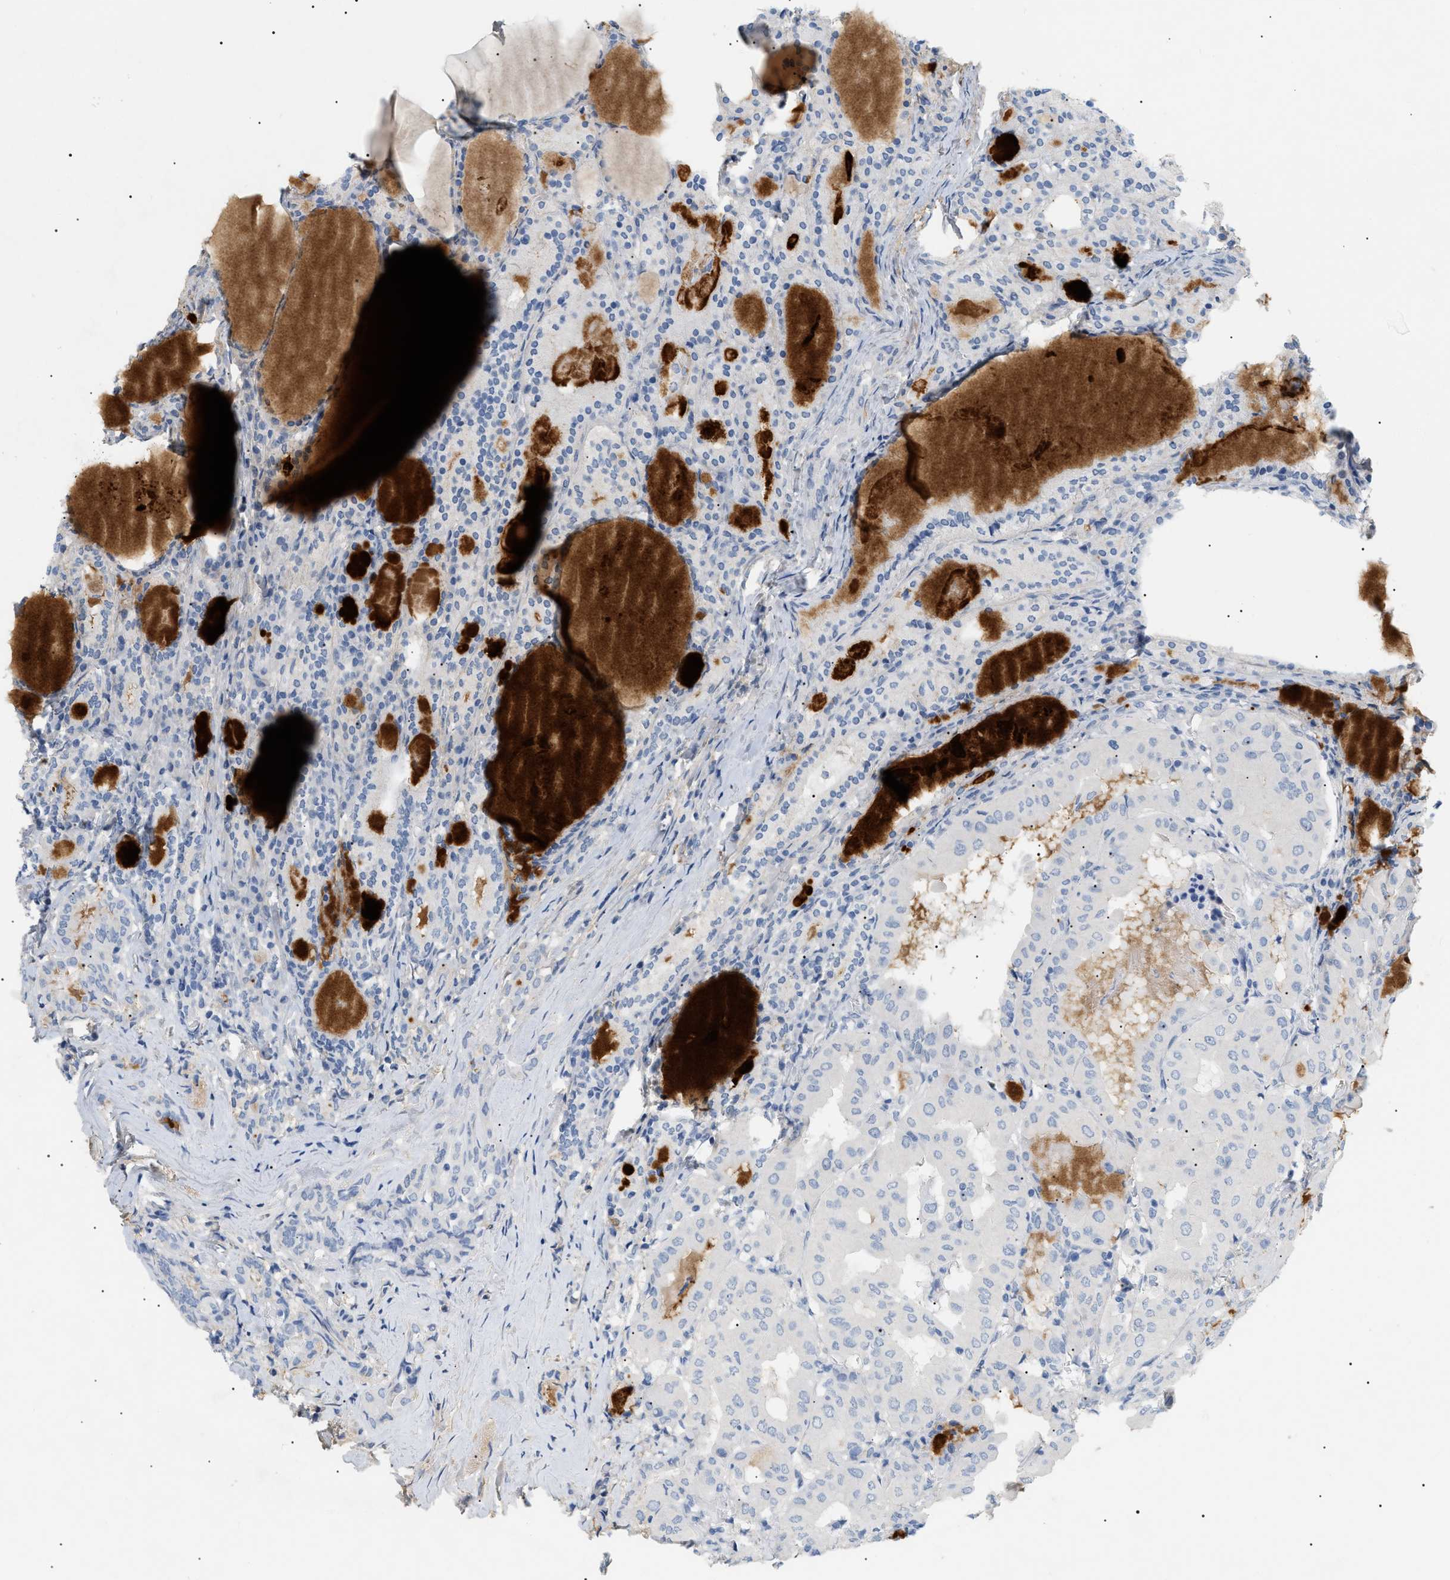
{"staining": {"intensity": "negative", "quantity": "none", "location": "none"}, "tissue": "thyroid cancer", "cell_type": "Tumor cells", "image_type": "cancer", "snomed": [{"axis": "morphology", "description": "Papillary adenocarcinoma, NOS"}, {"axis": "topography", "description": "Thyroid gland"}], "caption": "DAB immunohistochemical staining of human papillary adenocarcinoma (thyroid) demonstrates no significant positivity in tumor cells.", "gene": "CFH", "patient": {"sex": "female", "age": 42}}